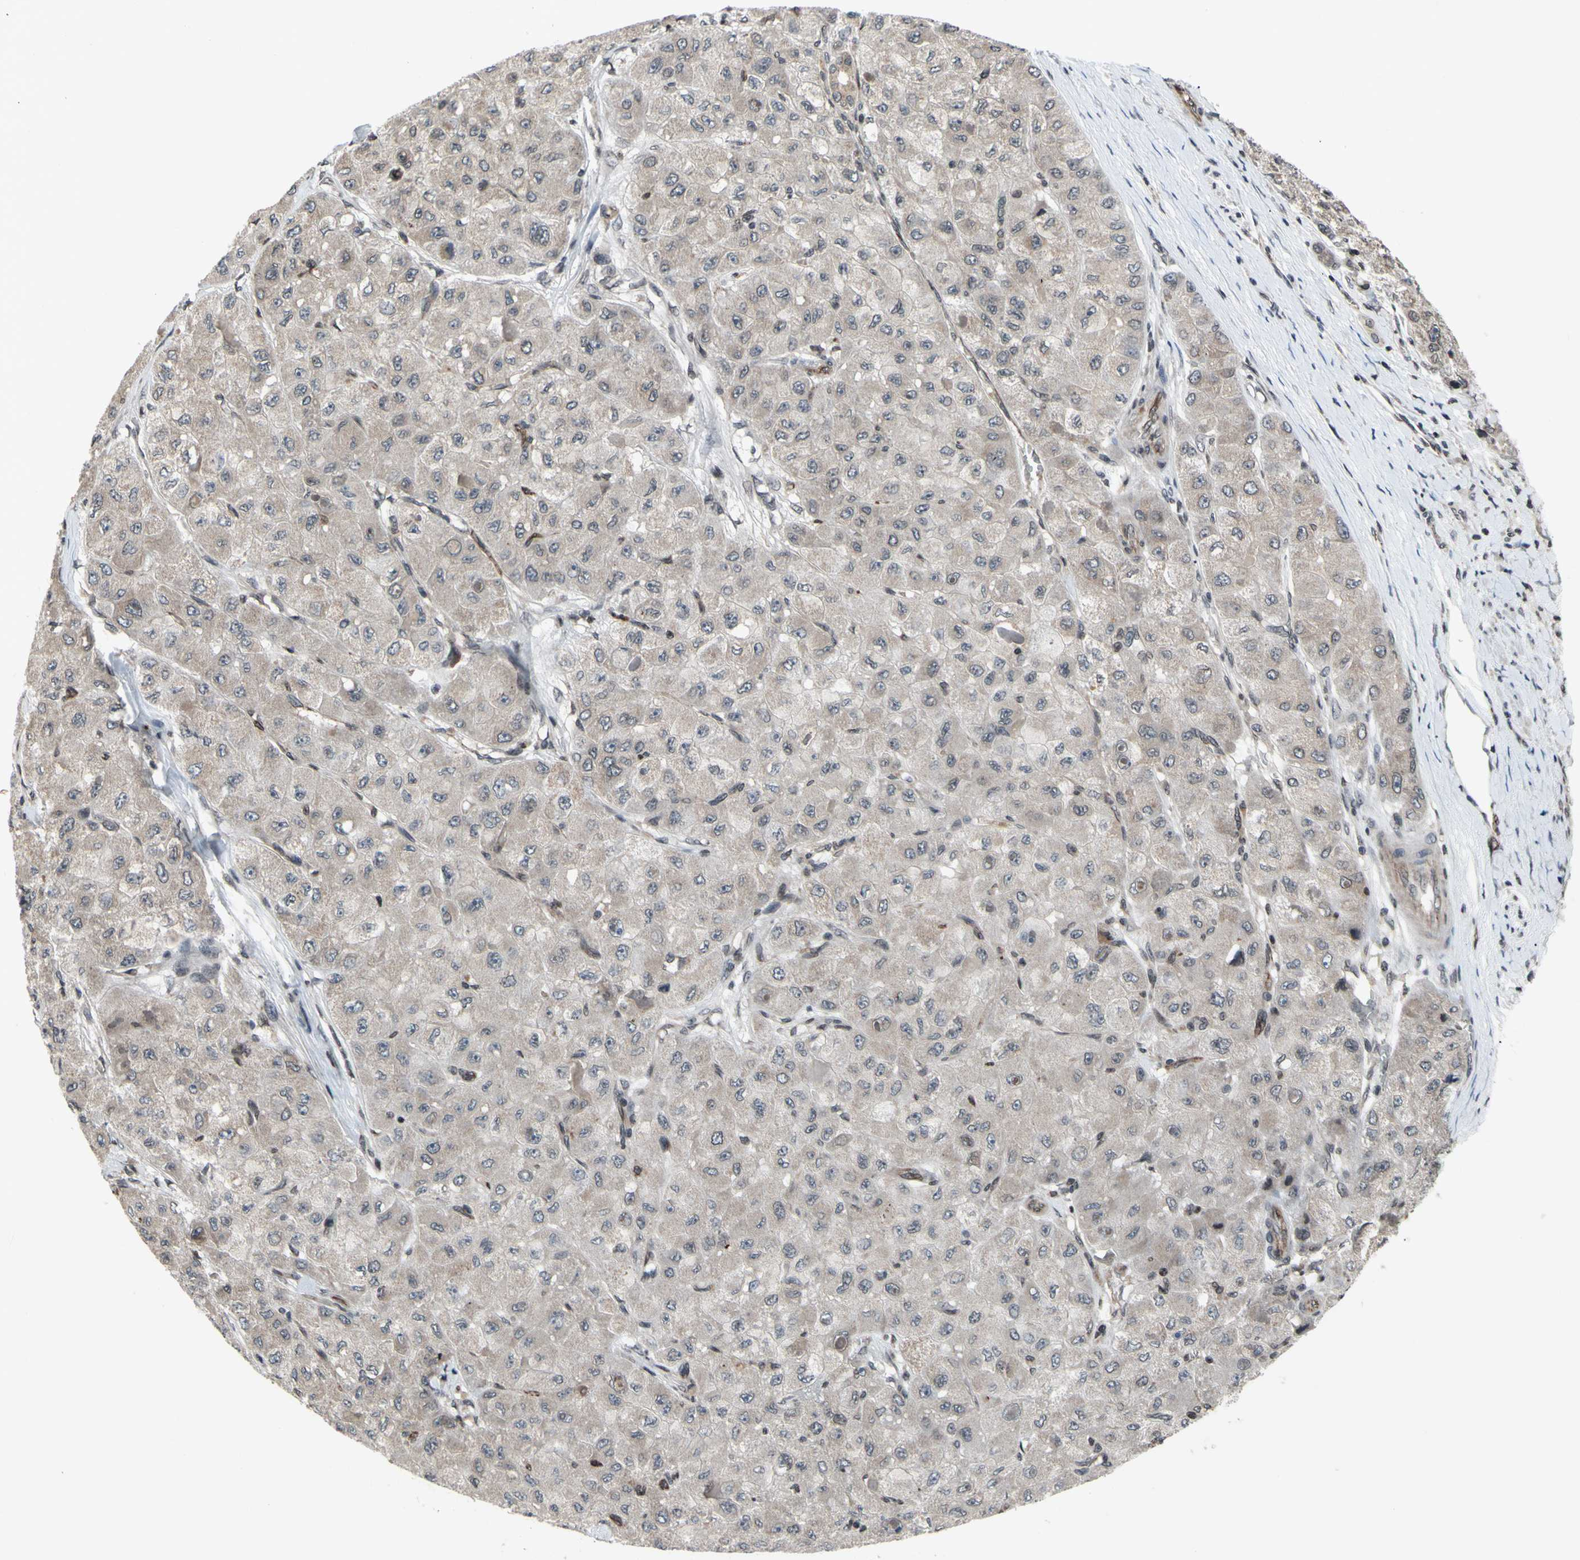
{"staining": {"intensity": "weak", "quantity": ">75%", "location": "cytoplasmic/membranous"}, "tissue": "liver cancer", "cell_type": "Tumor cells", "image_type": "cancer", "snomed": [{"axis": "morphology", "description": "Carcinoma, Hepatocellular, NOS"}, {"axis": "topography", "description": "Liver"}], "caption": "Immunohistochemistry (IHC) of liver cancer (hepatocellular carcinoma) shows low levels of weak cytoplasmic/membranous staining in about >75% of tumor cells.", "gene": "XPO1", "patient": {"sex": "male", "age": 80}}